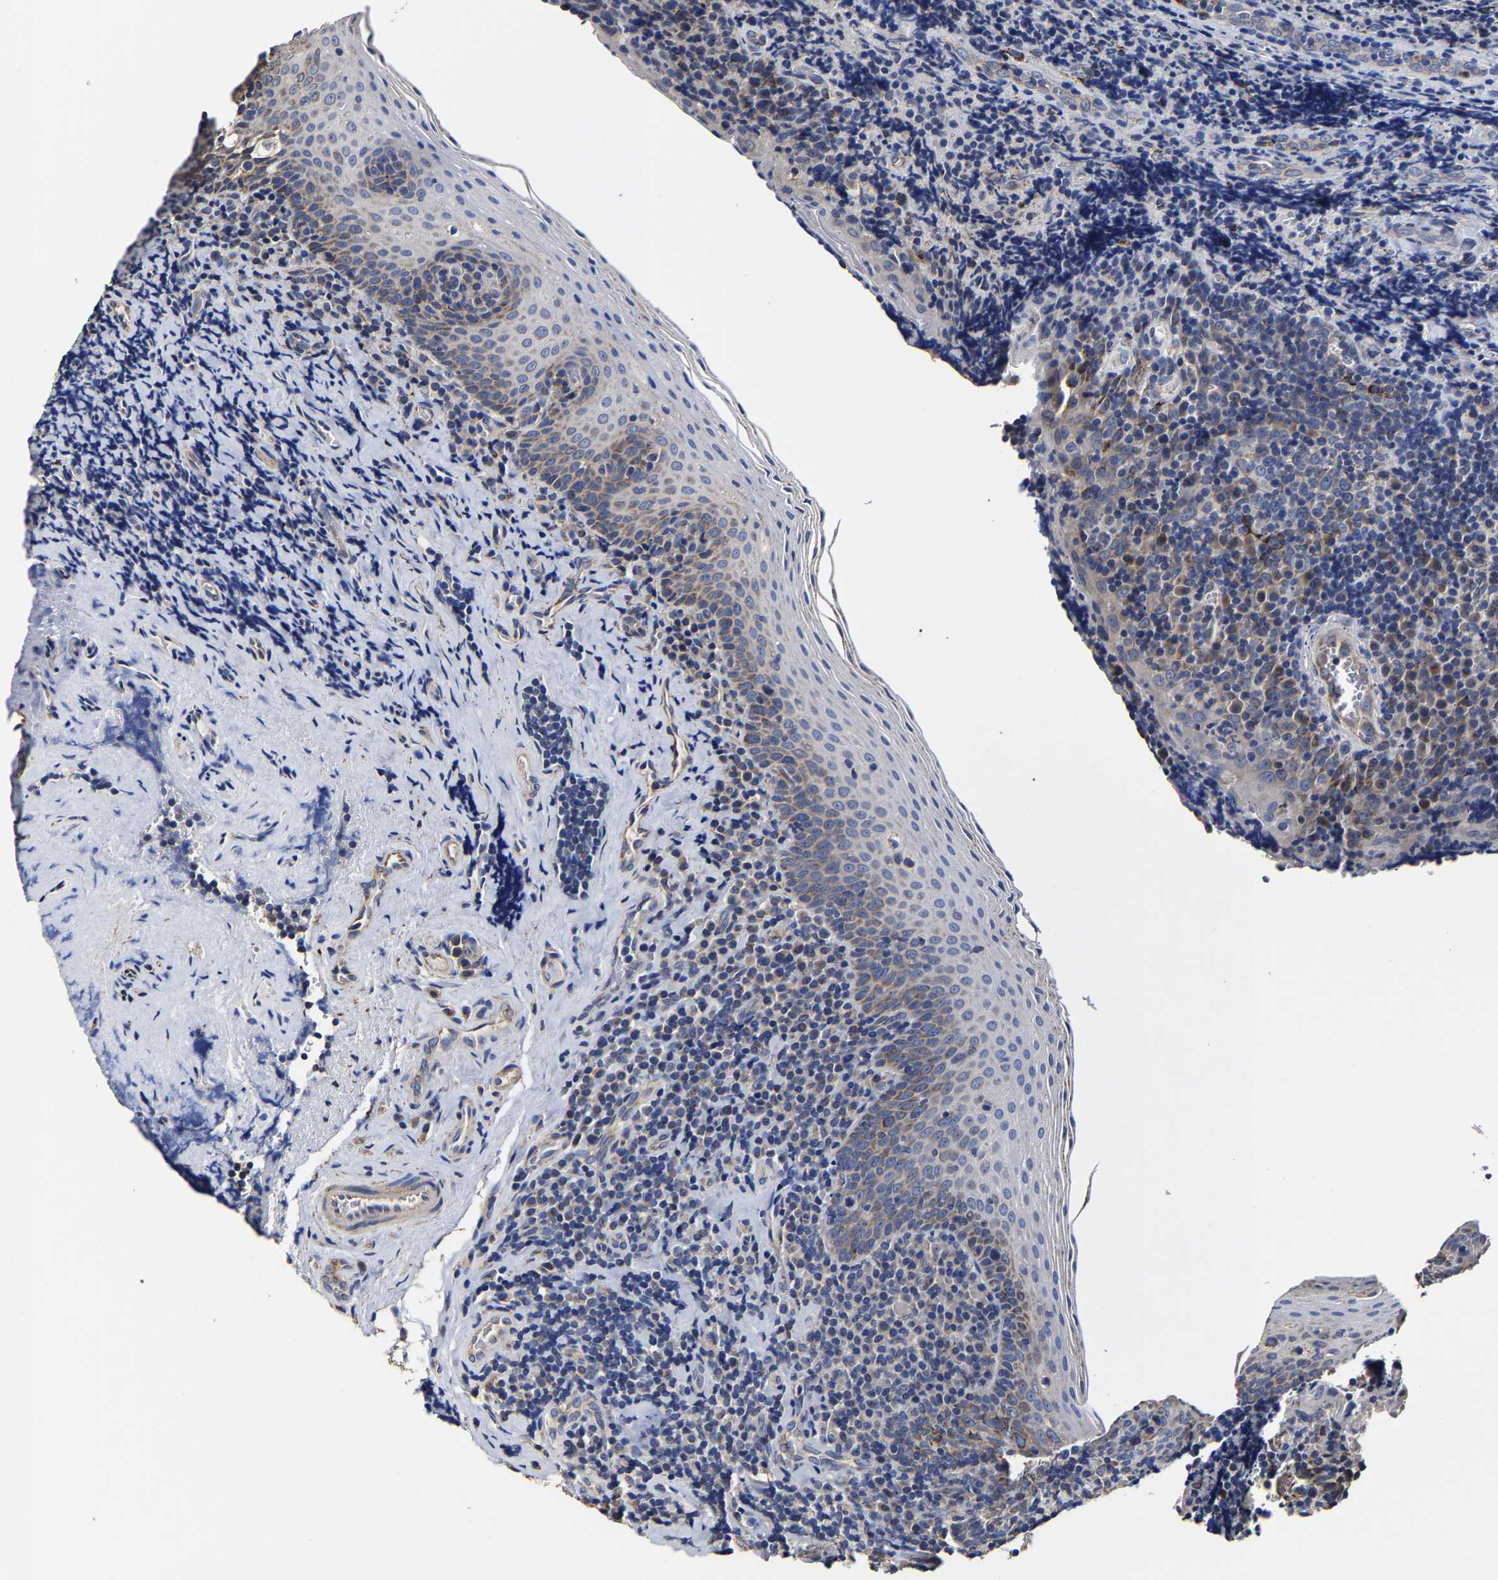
{"staining": {"intensity": "negative", "quantity": "none", "location": "none"}, "tissue": "tonsil", "cell_type": "Germinal center cells", "image_type": "normal", "snomed": [{"axis": "morphology", "description": "Normal tissue, NOS"}, {"axis": "topography", "description": "Tonsil"}], "caption": "Immunohistochemistry of unremarkable human tonsil displays no staining in germinal center cells.", "gene": "AASS", "patient": {"sex": "male", "age": 17}}